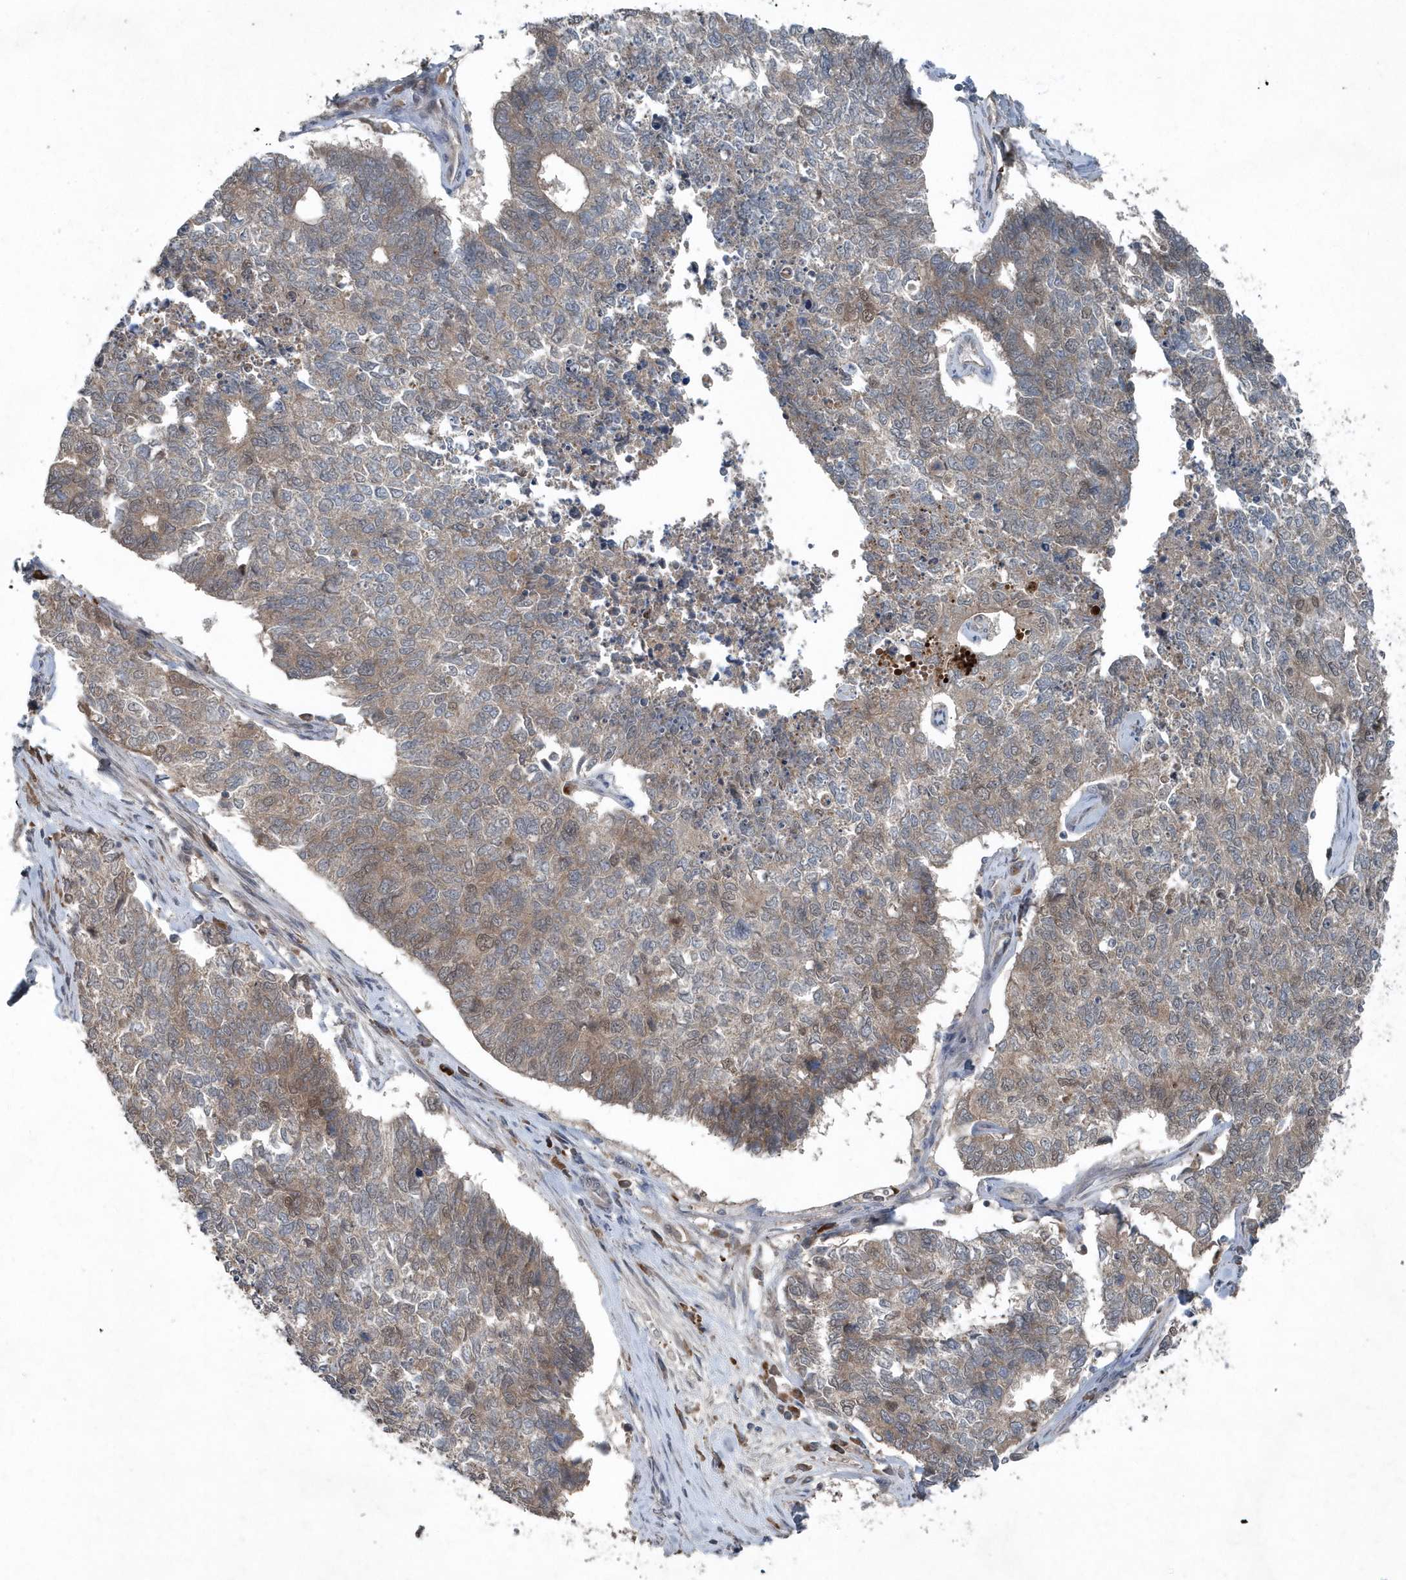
{"staining": {"intensity": "weak", "quantity": "25%-75%", "location": "cytoplasmic/membranous,nuclear"}, "tissue": "cervical cancer", "cell_type": "Tumor cells", "image_type": "cancer", "snomed": [{"axis": "morphology", "description": "Squamous cell carcinoma, NOS"}, {"axis": "topography", "description": "Cervix"}], "caption": "Cervical squamous cell carcinoma tissue reveals weak cytoplasmic/membranous and nuclear staining in approximately 25%-75% of tumor cells, visualized by immunohistochemistry.", "gene": "QTRT2", "patient": {"sex": "female", "age": 63}}